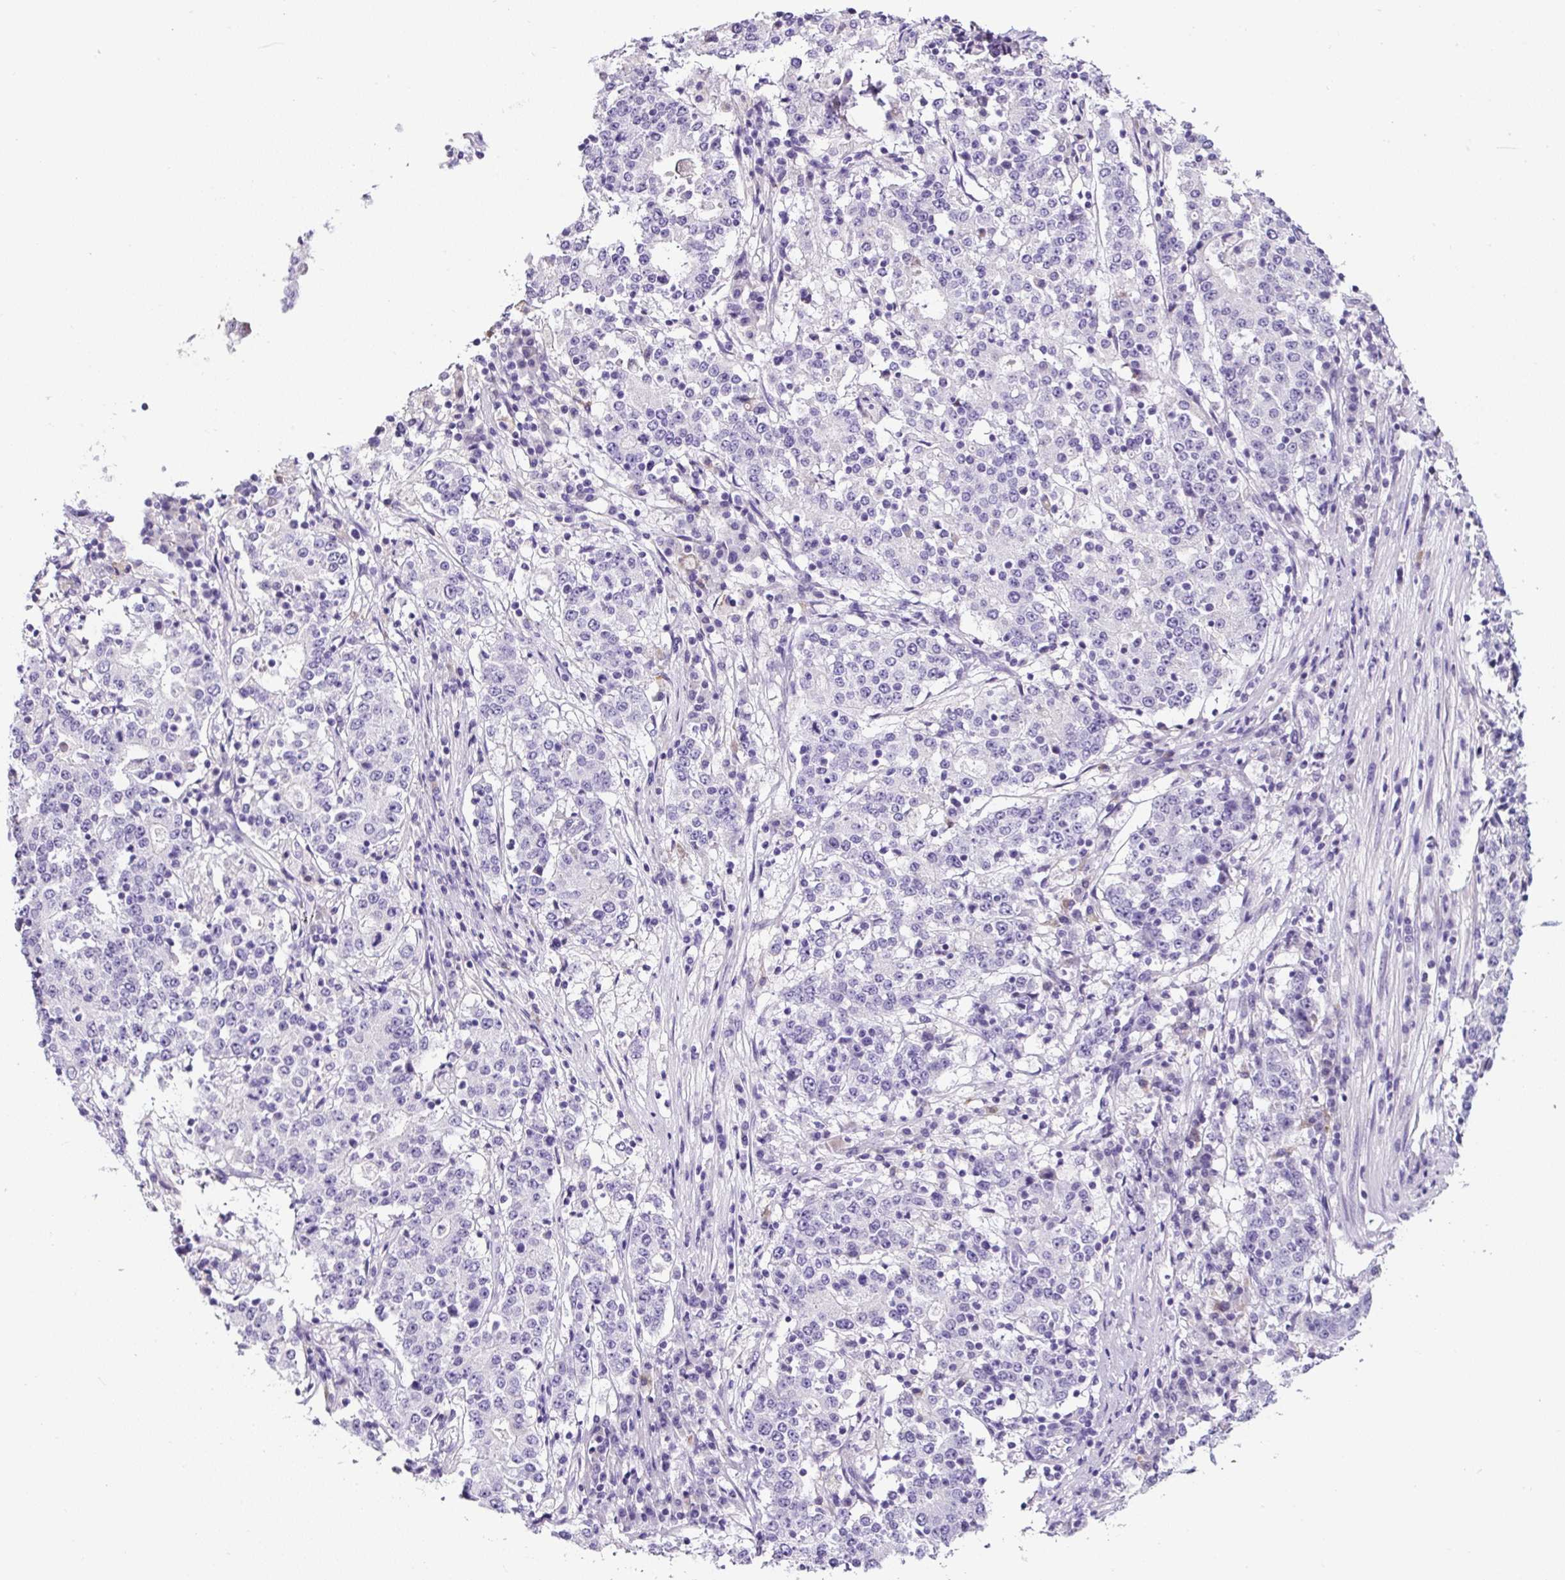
{"staining": {"intensity": "negative", "quantity": "none", "location": "none"}, "tissue": "stomach cancer", "cell_type": "Tumor cells", "image_type": "cancer", "snomed": [{"axis": "morphology", "description": "Adenocarcinoma, NOS"}, {"axis": "topography", "description": "Stomach"}], "caption": "An IHC photomicrograph of stomach cancer (adenocarcinoma) is shown. There is no staining in tumor cells of stomach cancer (adenocarcinoma).", "gene": "SP8", "patient": {"sex": "male", "age": 59}}